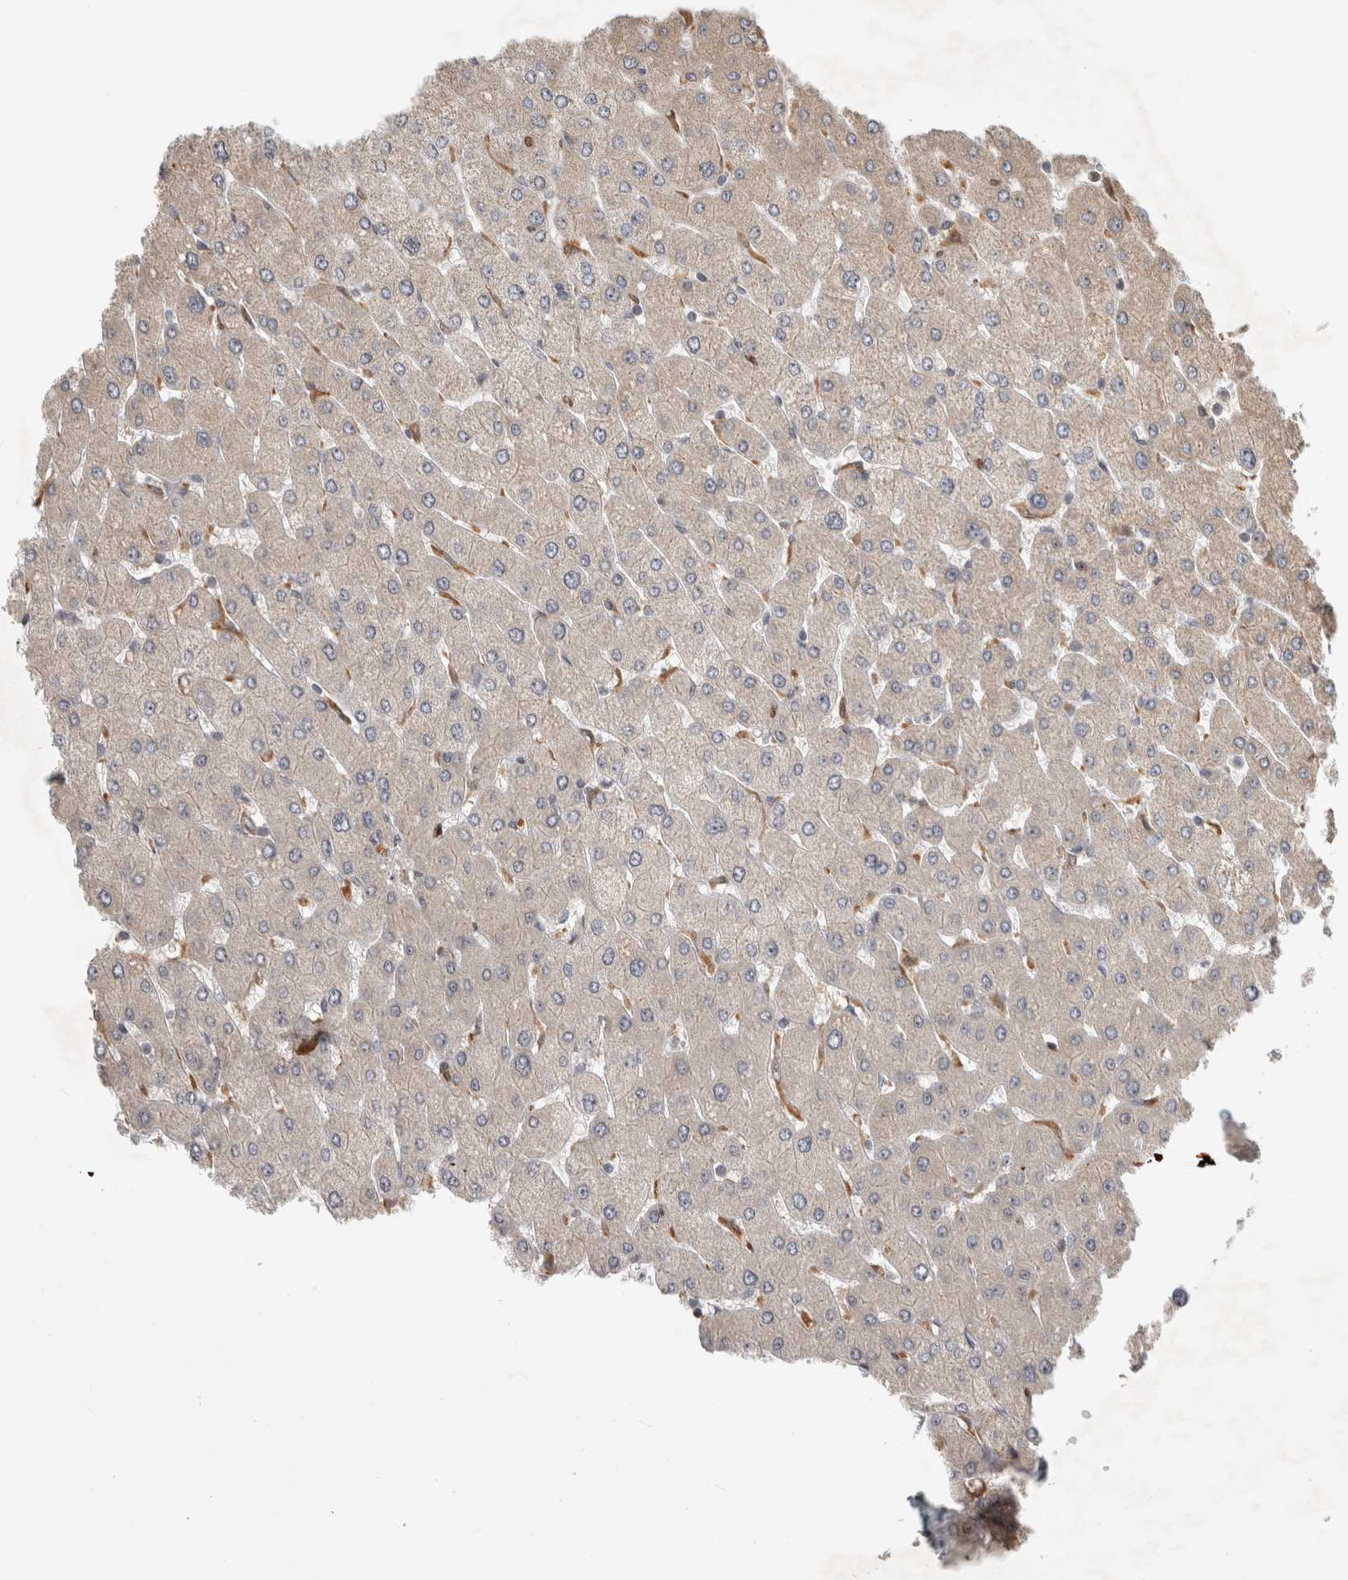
{"staining": {"intensity": "weak", "quantity": "<25%", "location": "cytoplasmic/membranous"}, "tissue": "liver", "cell_type": "Cholangiocytes", "image_type": "normal", "snomed": [{"axis": "morphology", "description": "Normal tissue, NOS"}, {"axis": "topography", "description": "Liver"}], "caption": "High power microscopy photomicrograph of an IHC micrograph of unremarkable liver, revealing no significant staining in cholangiocytes.", "gene": "INSRR", "patient": {"sex": "male", "age": 55}}